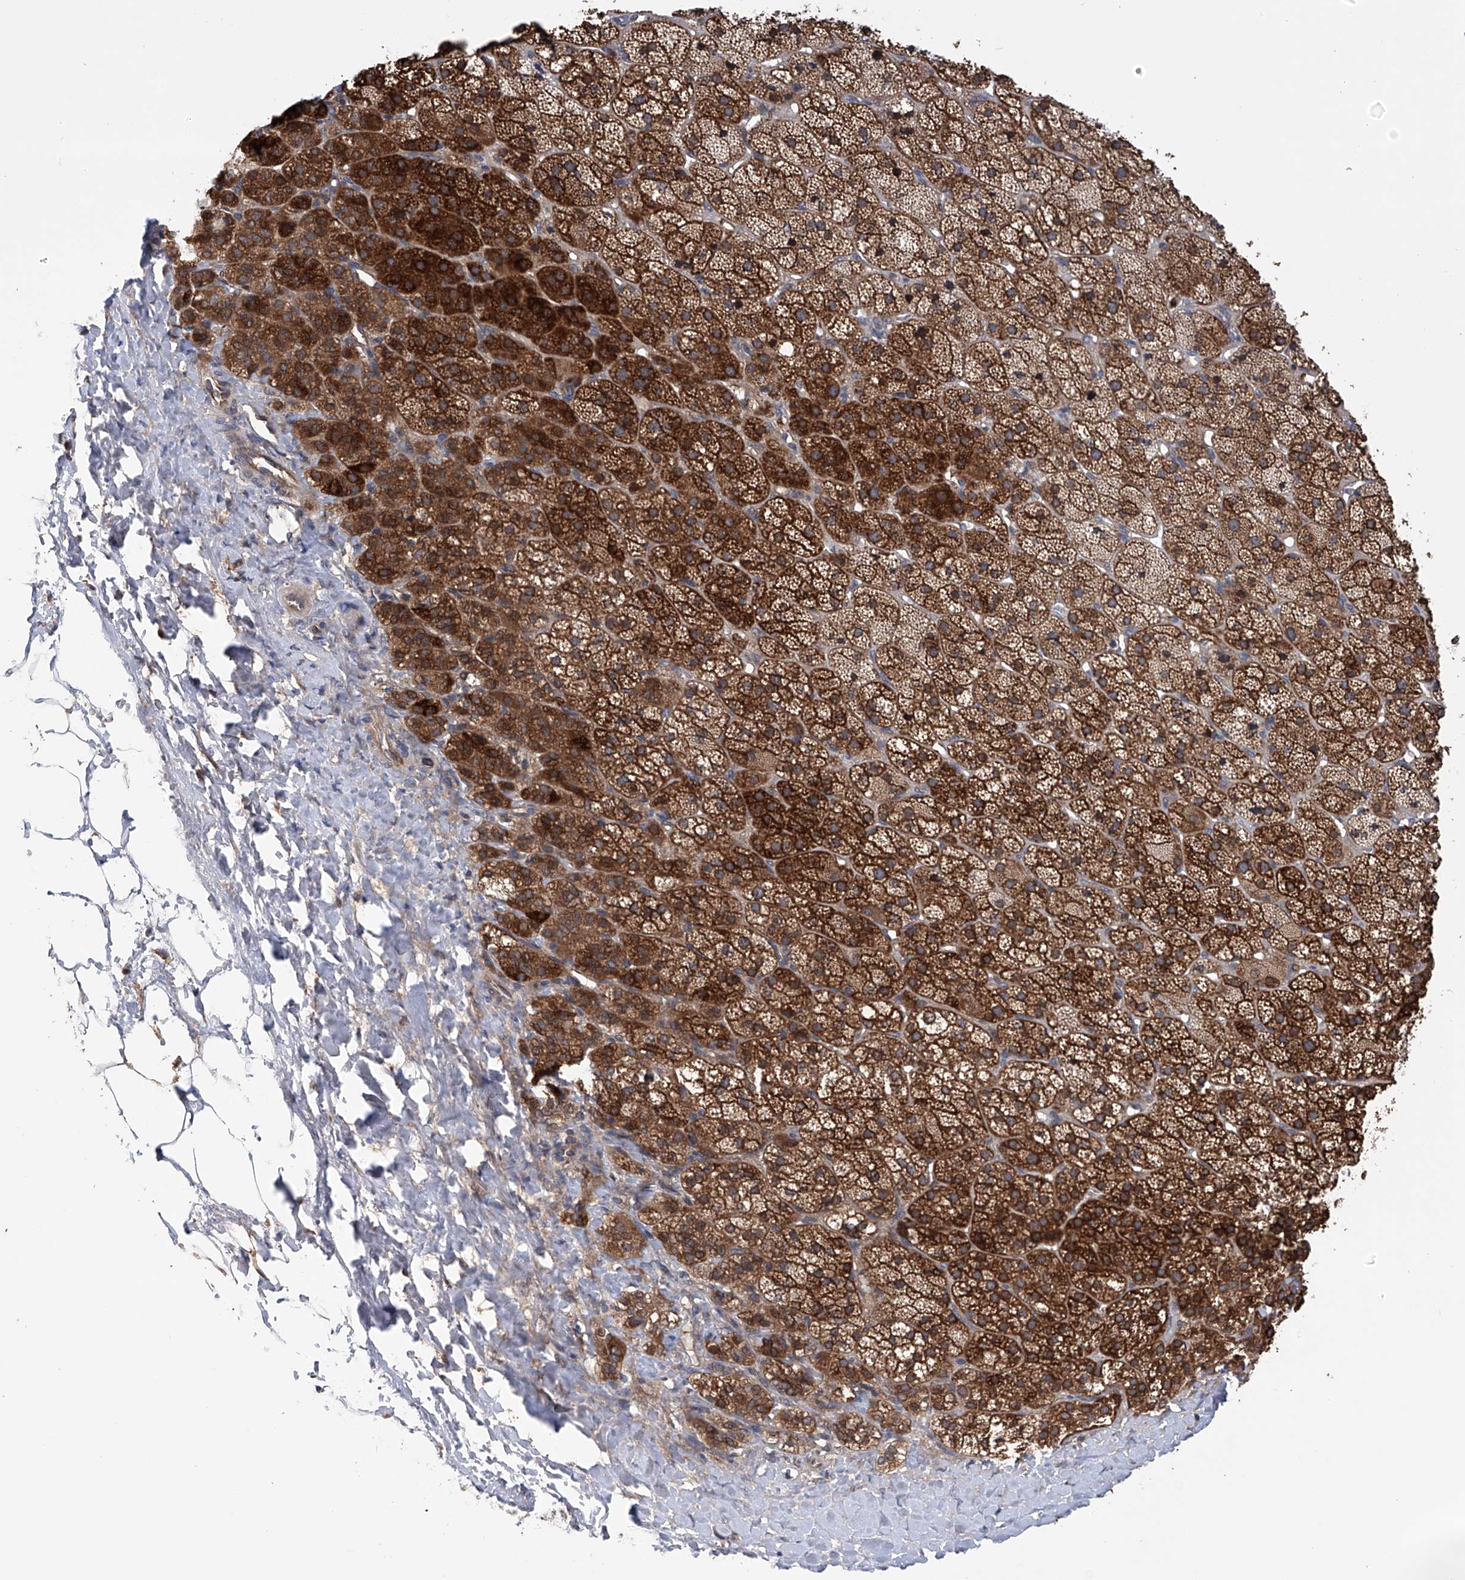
{"staining": {"intensity": "strong", "quantity": ">75%", "location": "cytoplasmic/membranous"}, "tissue": "adrenal gland", "cell_type": "Glandular cells", "image_type": "normal", "snomed": [{"axis": "morphology", "description": "Normal tissue, NOS"}, {"axis": "topography", "description": "Adrenal gland"}], "caption": "Immunohistochemistry photomicrograph of benign human adrenal gland stained for a protein (brown), which shows high levels of strong cytoplasmic/membranous expression in approximately >75% of glandular cells.", "gene": "NUDT17", "patient": {"sex": "female", "age": 57}}